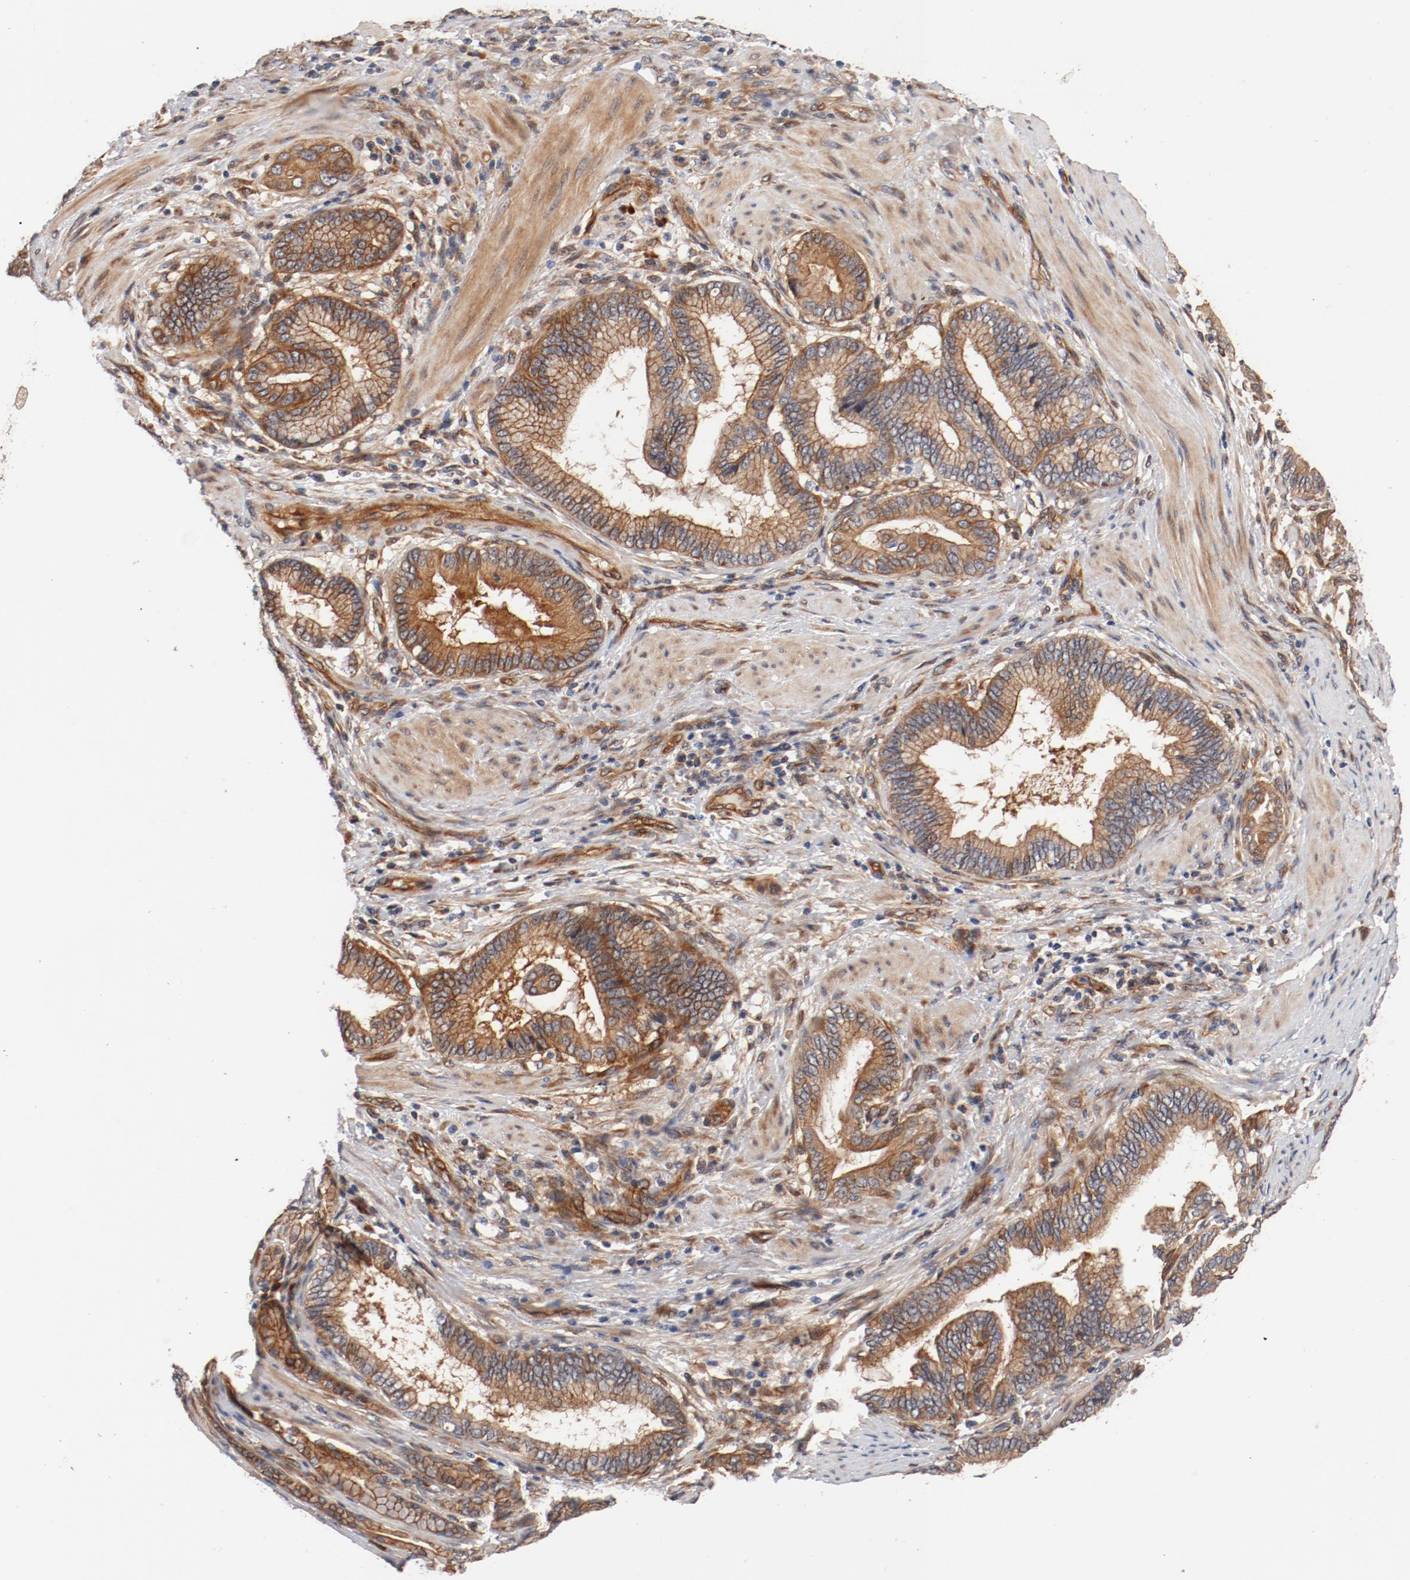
{"staining": {"intensity": "moderate", "quantity": ">75%", "location": "cytoplasmic/membranous"}, "tissue": "pancreatic cancer", "cell_type": "Tumor cells", "image_type": "cancer", "snomed": [{"axis": "morphology", "description": "Adenocarcinoma, NOS"}, {"axis": "topography", "description": "Pancreas"}], "caption": "Moderate cytoplasmic/membranous protein expression is present in about >75% of tumor cells in pancreatic cancer.", "gene": "PITPNM2", "patient": {"sex": "female", "age": 64}}